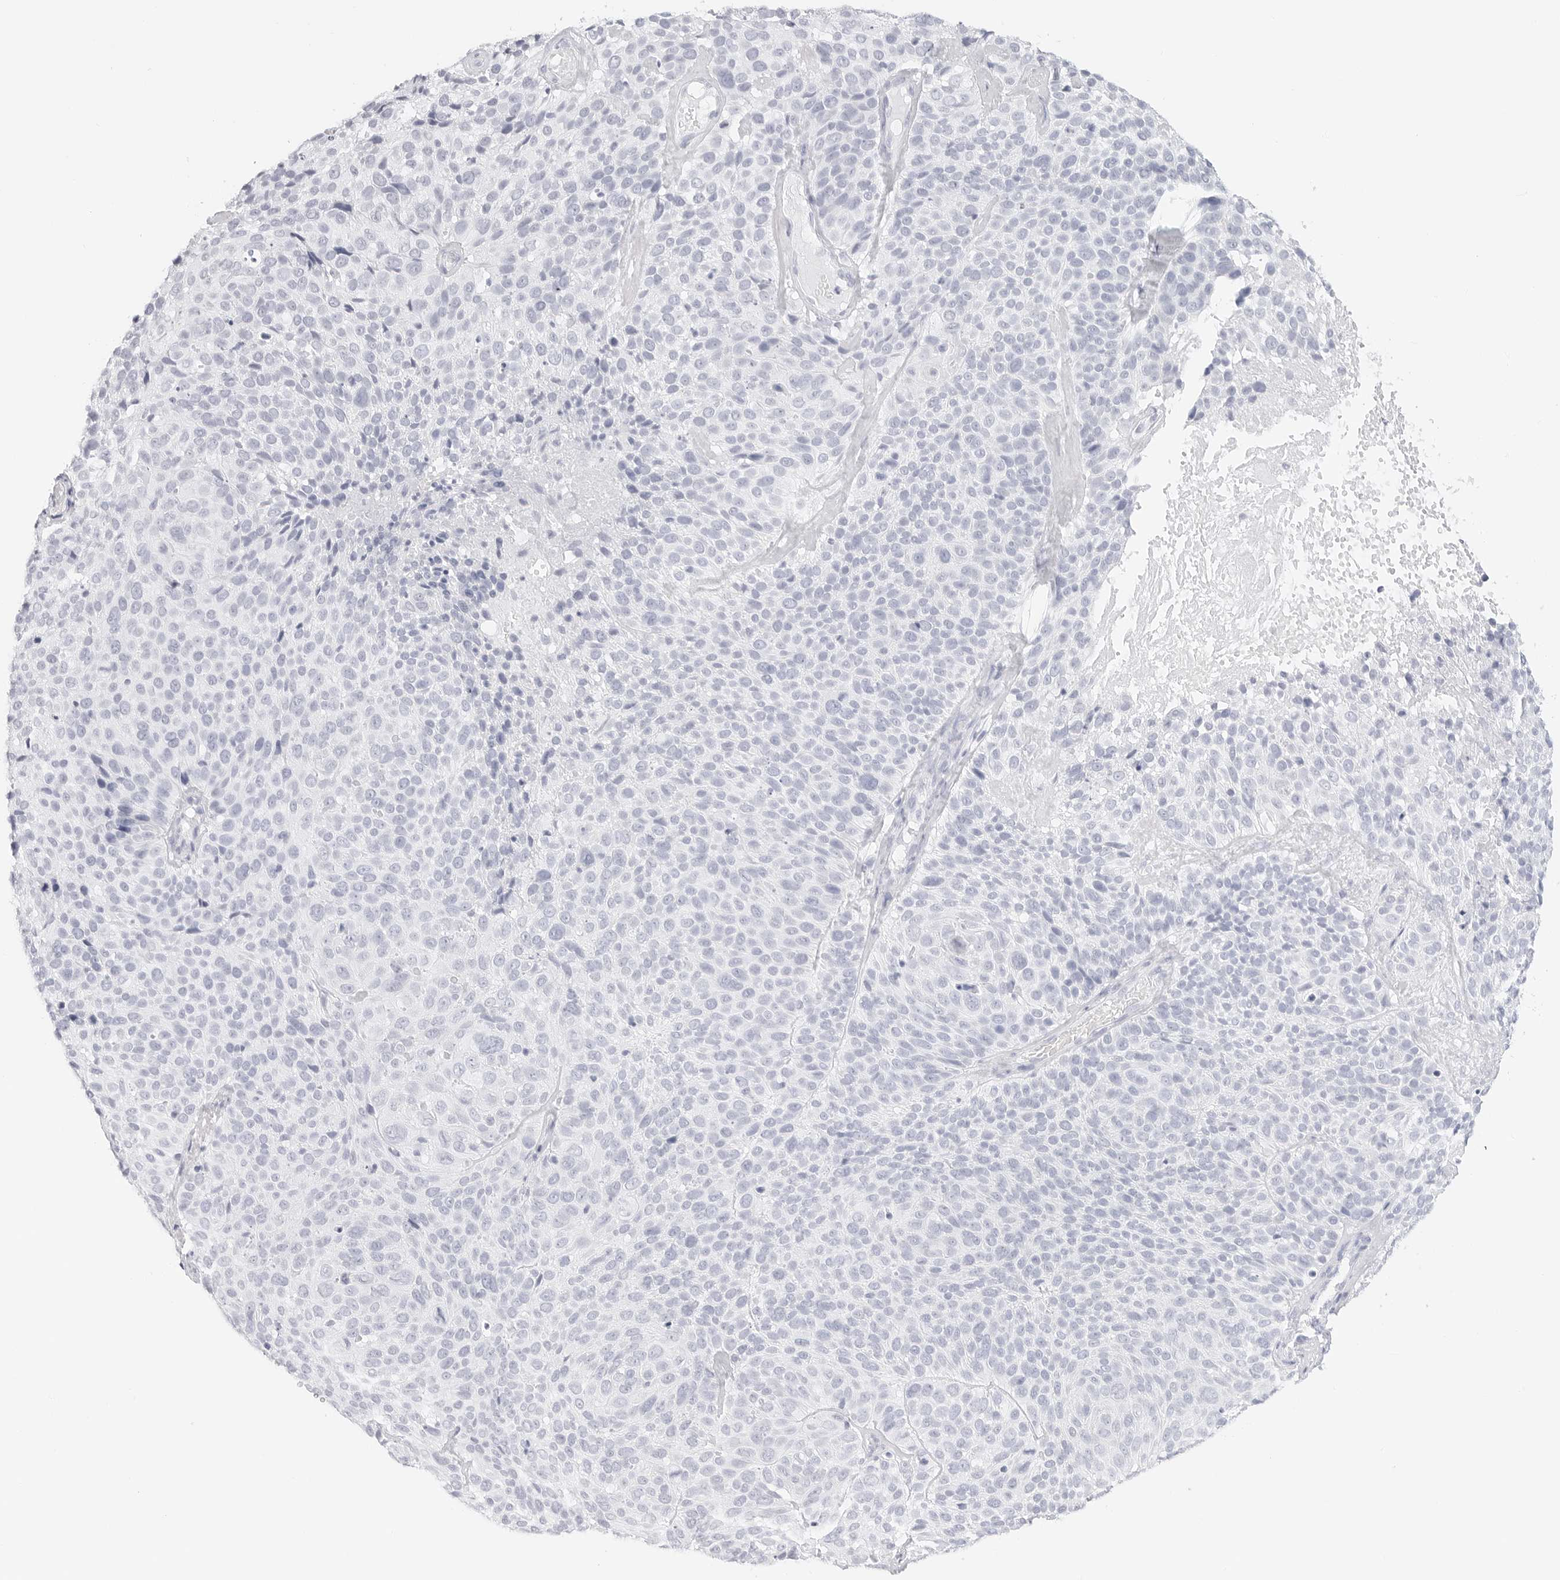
{"staining": {"intensity": "negative", "quantity": "none", "location": "none"}, "tissue": "cervical cancer", "cell_type": "Tumor cells", "image_type": "cancer", "snomed": [{"axis": "morphology", "description": "Squamous cell carcinoma, NOS"}, {"axis": "topography", "description": "Cervix"}], "caption": "Tumor cells are negative for protein expression in human squamous cell carcinoma (cervical).", "gene": "TFF2", "patient": {"sex": "female", "age": 74}}